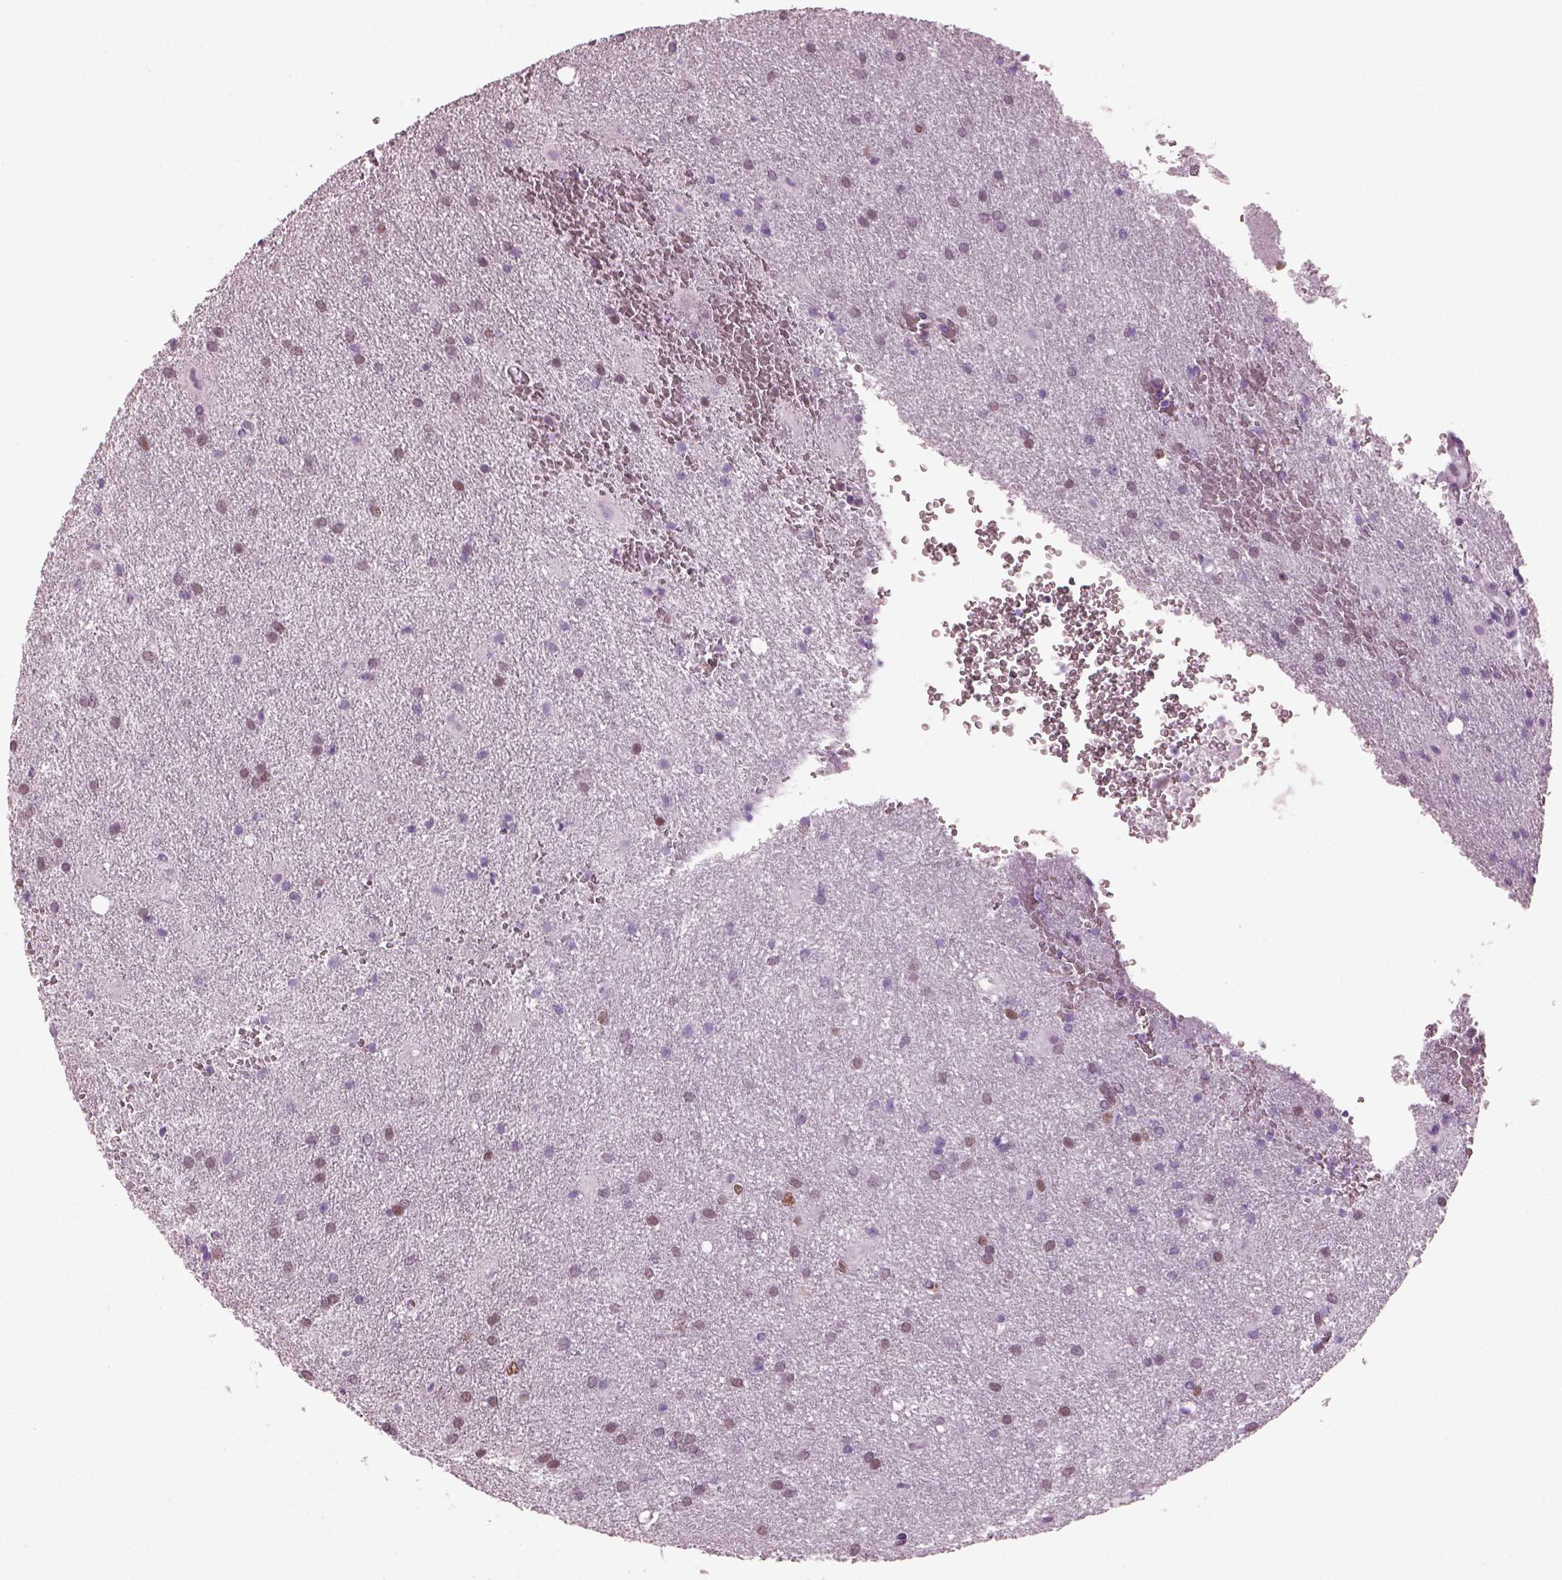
{"staining": {"intensity": "weak", "quantity": "<25%", "location": "nuclear"}, "tissue": "glioma", "cell_type": "Tumor cells", "image_type": "cancer", "snomed": [{"axis": "morphology", "description": "Glioma, malignant, Low grade"}, {"axis": "topography", "description": "Brain"}], "caption": "Immunohistochemical staining of malignant glioma (low-grade) demonstrates no significant staining in tumor cells.", "gene": "KRTAP3-2", "patient": {"sex": "male", "age": 58}}